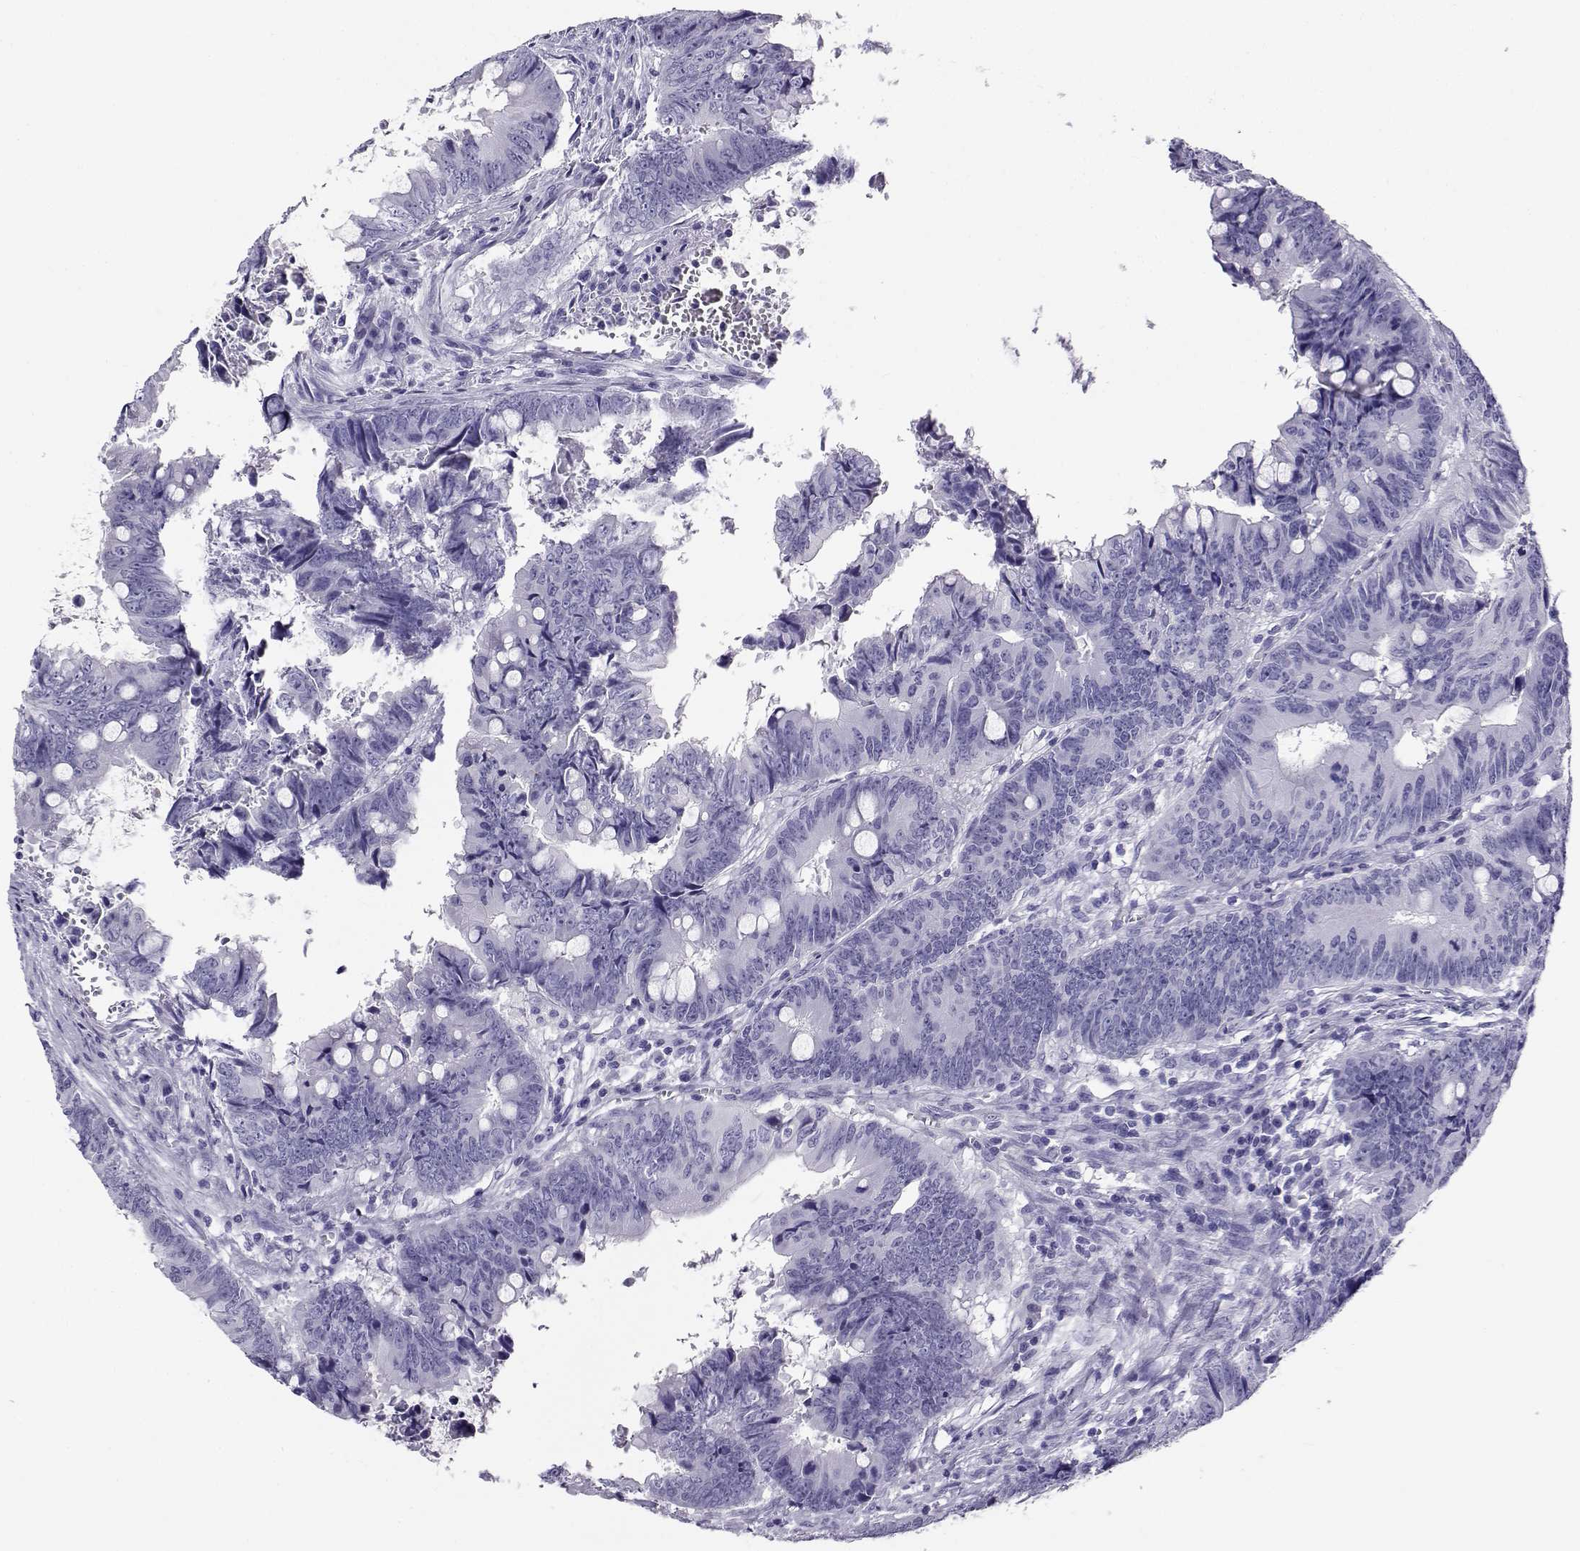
{"staining": {"intensity": "negative", "quantity": "none", "location": "none"}, "tissue": "colorectal cancer", "cell_type": "Tumor cells", "image_type": "cancer", "snomed": [{"axis": "morphology", "description": "Adenocarcinoma, NOS"}, {"axis": "topography", "description": "Colon"}], "caption": "Human colorectal cancer (adenocarcinoma) stained for a protein using IHC exhibits no staining in tumor cells.", "gene": "CABS1", "patient": {"sex": "female", "age": 82}}